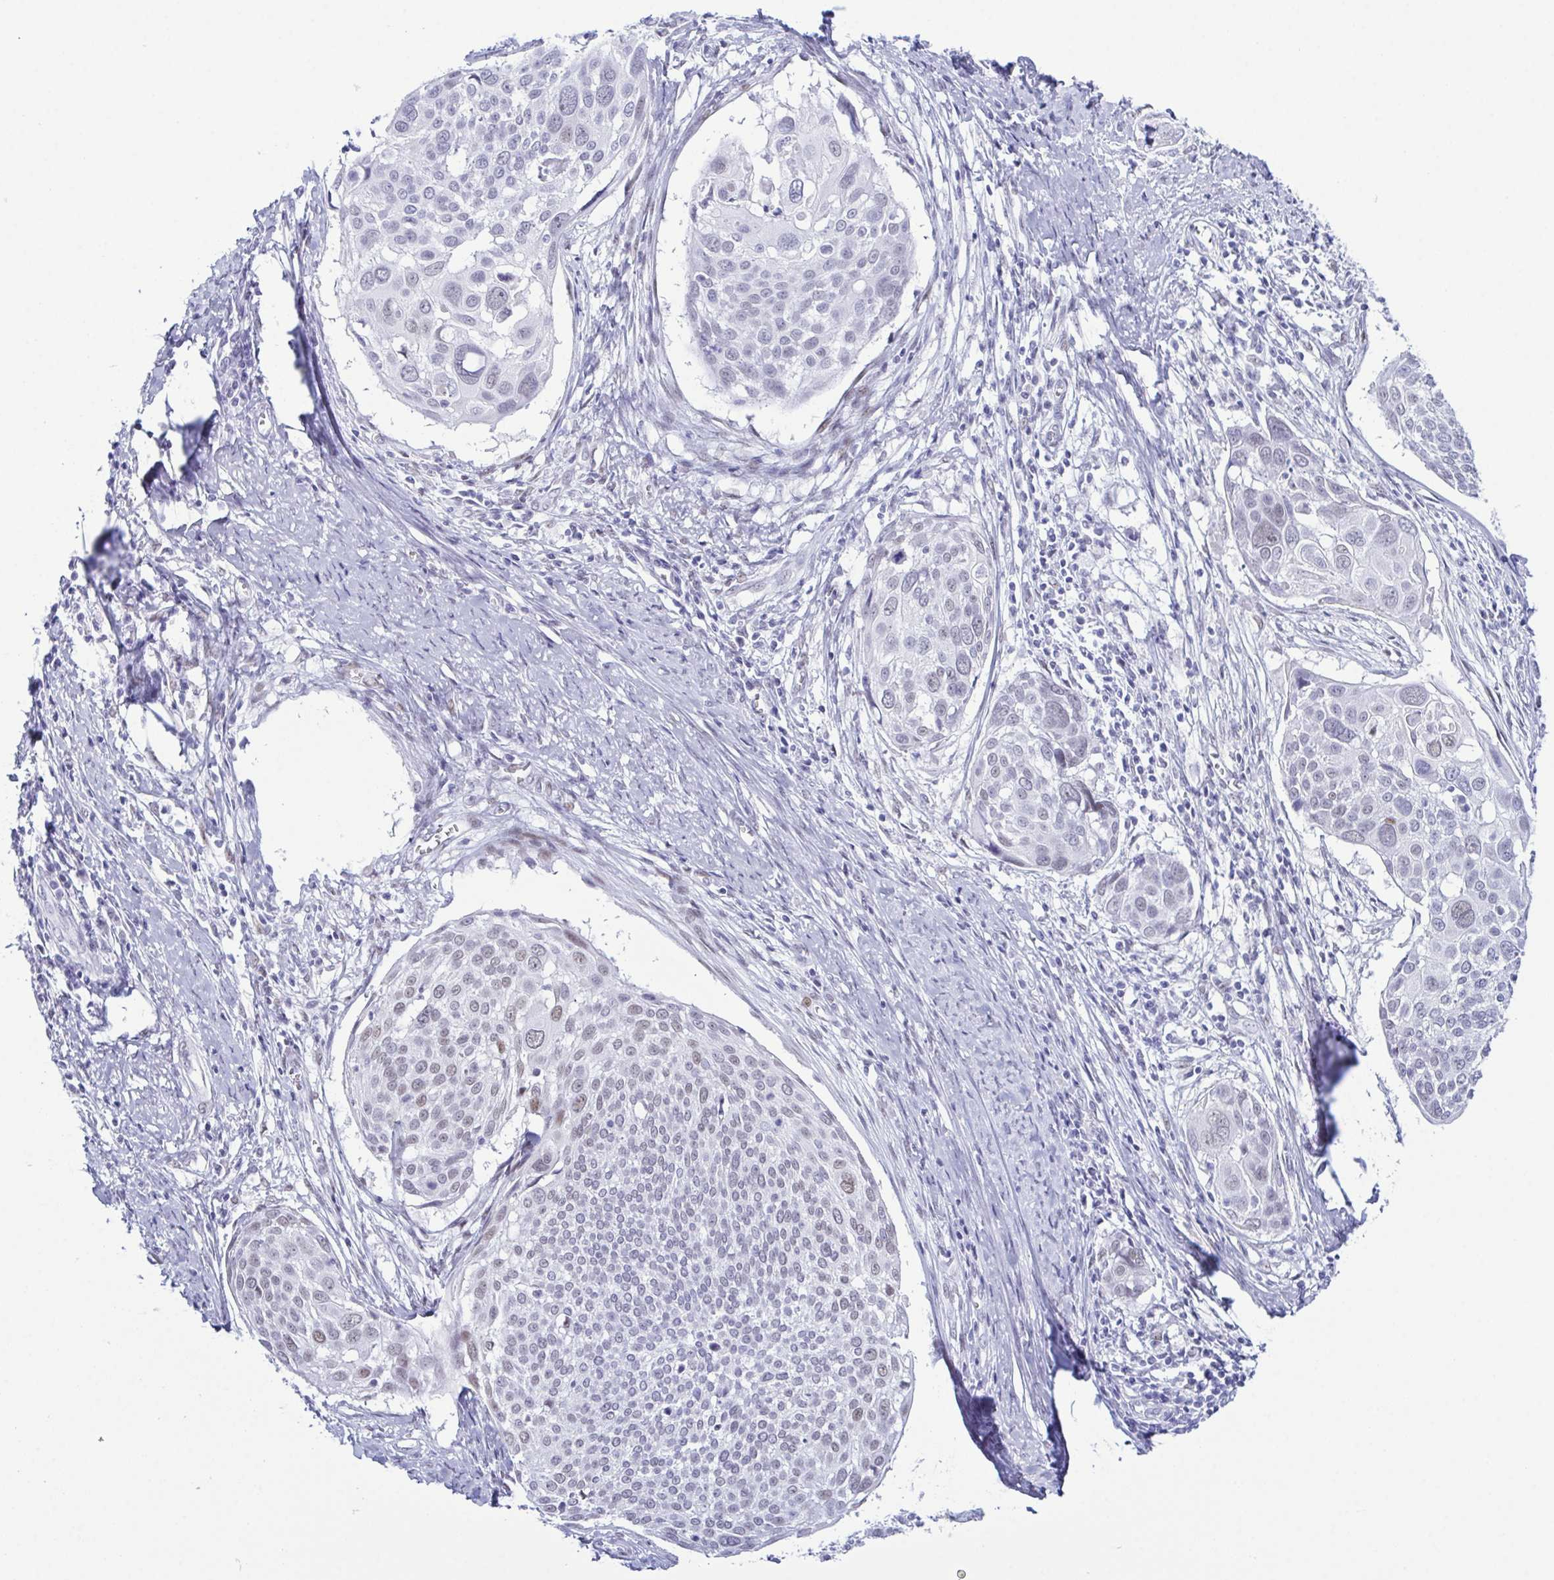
{"staining": {"intensity": "negative", "quantity": "none", "location": "none"}, "tissue": "cervical cancer", "cell_type": "Tumor cells", "image_type": "cancer", "snomed": [{"axis": "morphology", "description": "Squamous cell carcinoma, NOS"}, {"axis": "topography", "description": "Cervix"}], "caption": "Tumor cells are negative for protein expression in human squamous cell carcinoma (cervical).", "gene": "SUGP2", "patient": {"sex": "female", "age": 39}}